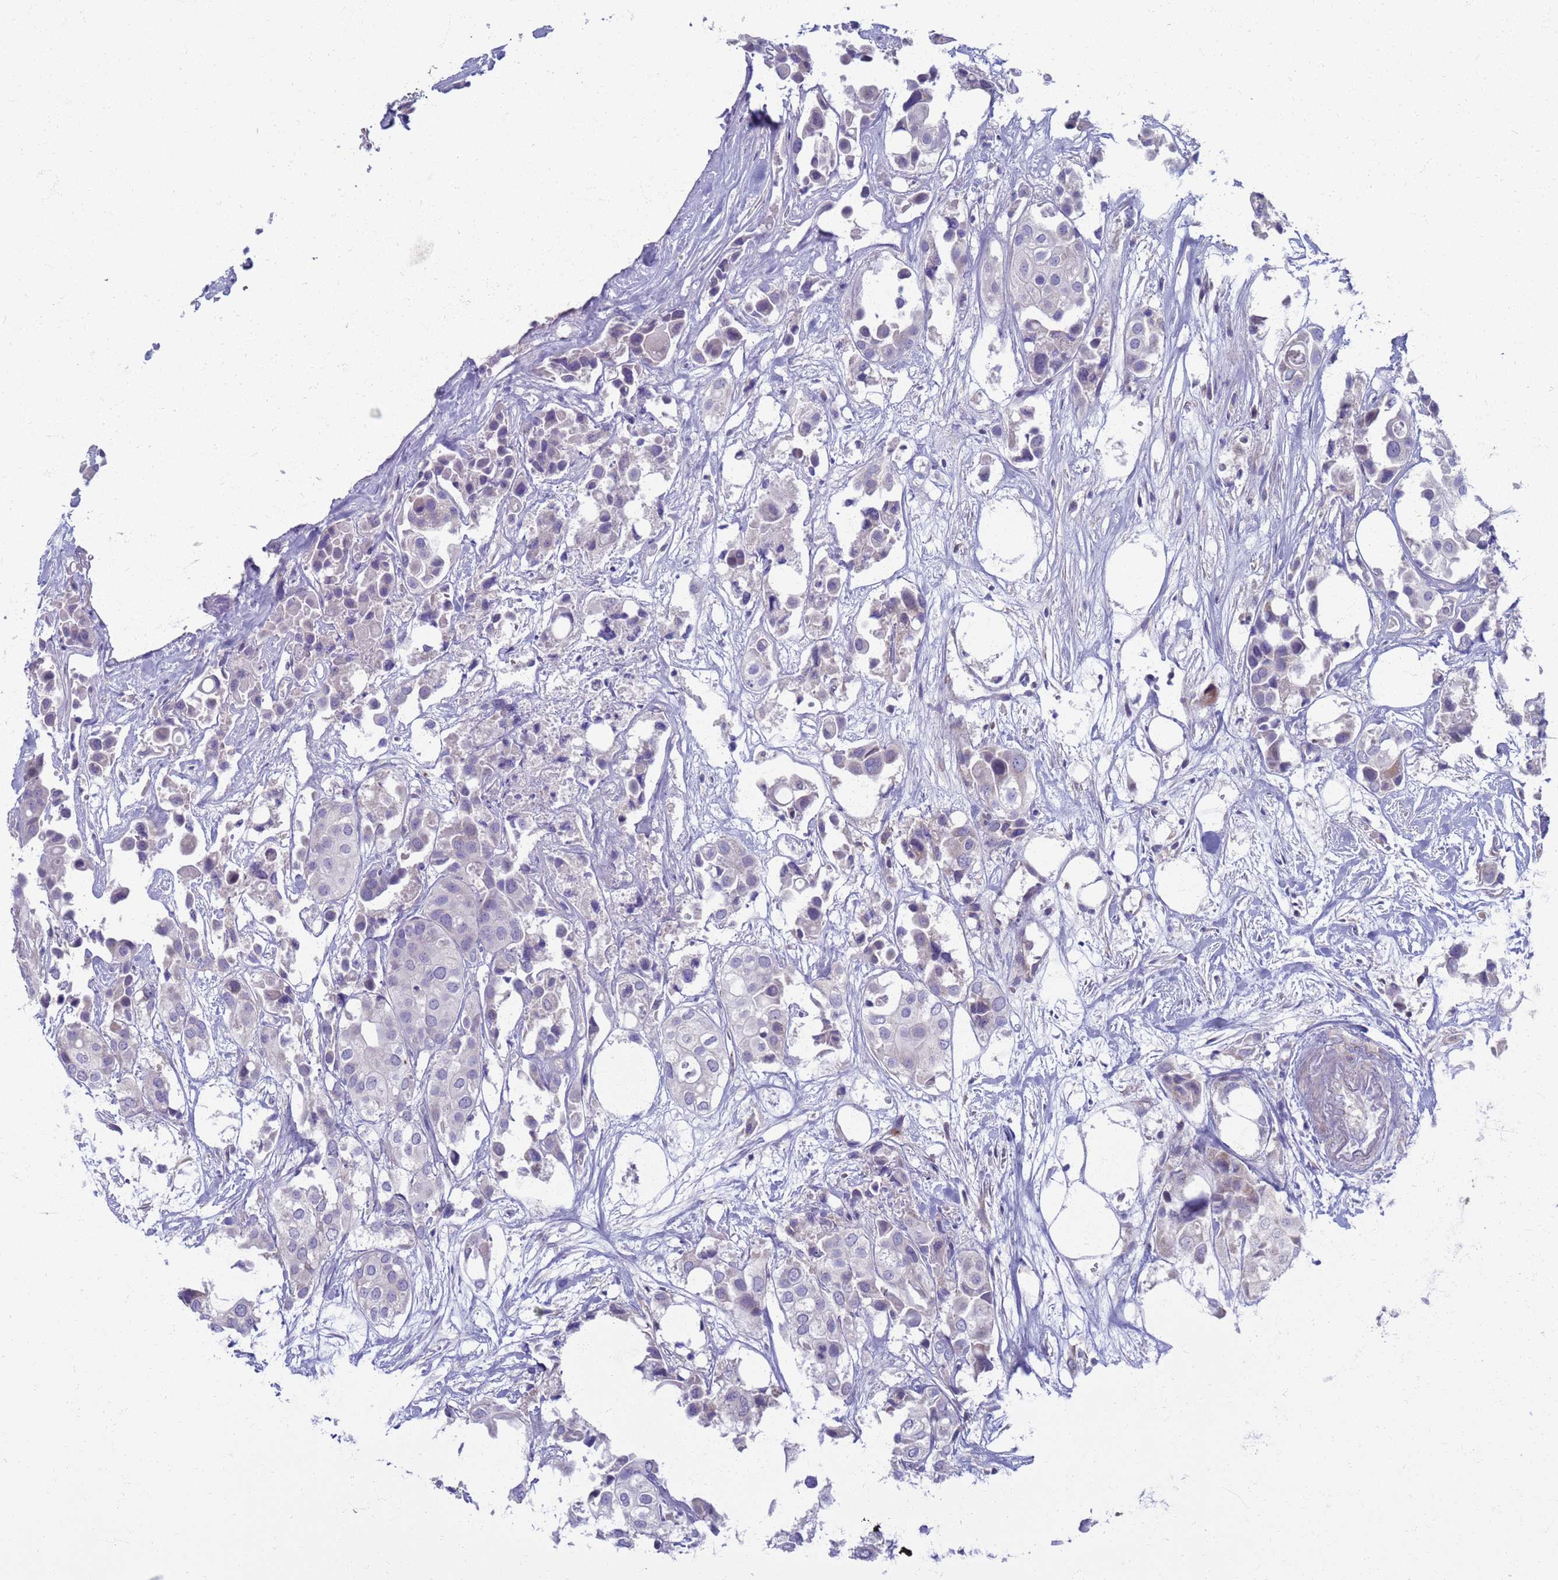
{"staining": {"intensity": "negative", "quantity": "none", "location": "none"}, "tissue": "urothelial cancer", "cell_type": "Tumor cells", "image_type": "cancer", "snomed": [{"axis": "morphology", "description": "Urothelial carcinoma, High grade"}, {"axis": "topography", "description": "Urinary bladder"}], "caption": "A photomicrograph of urothelial cancer stained for a protein shows no brown staining in tumor cells.", "gene": "CLCA2", "patient": {"sex": "male", "age": 64}}